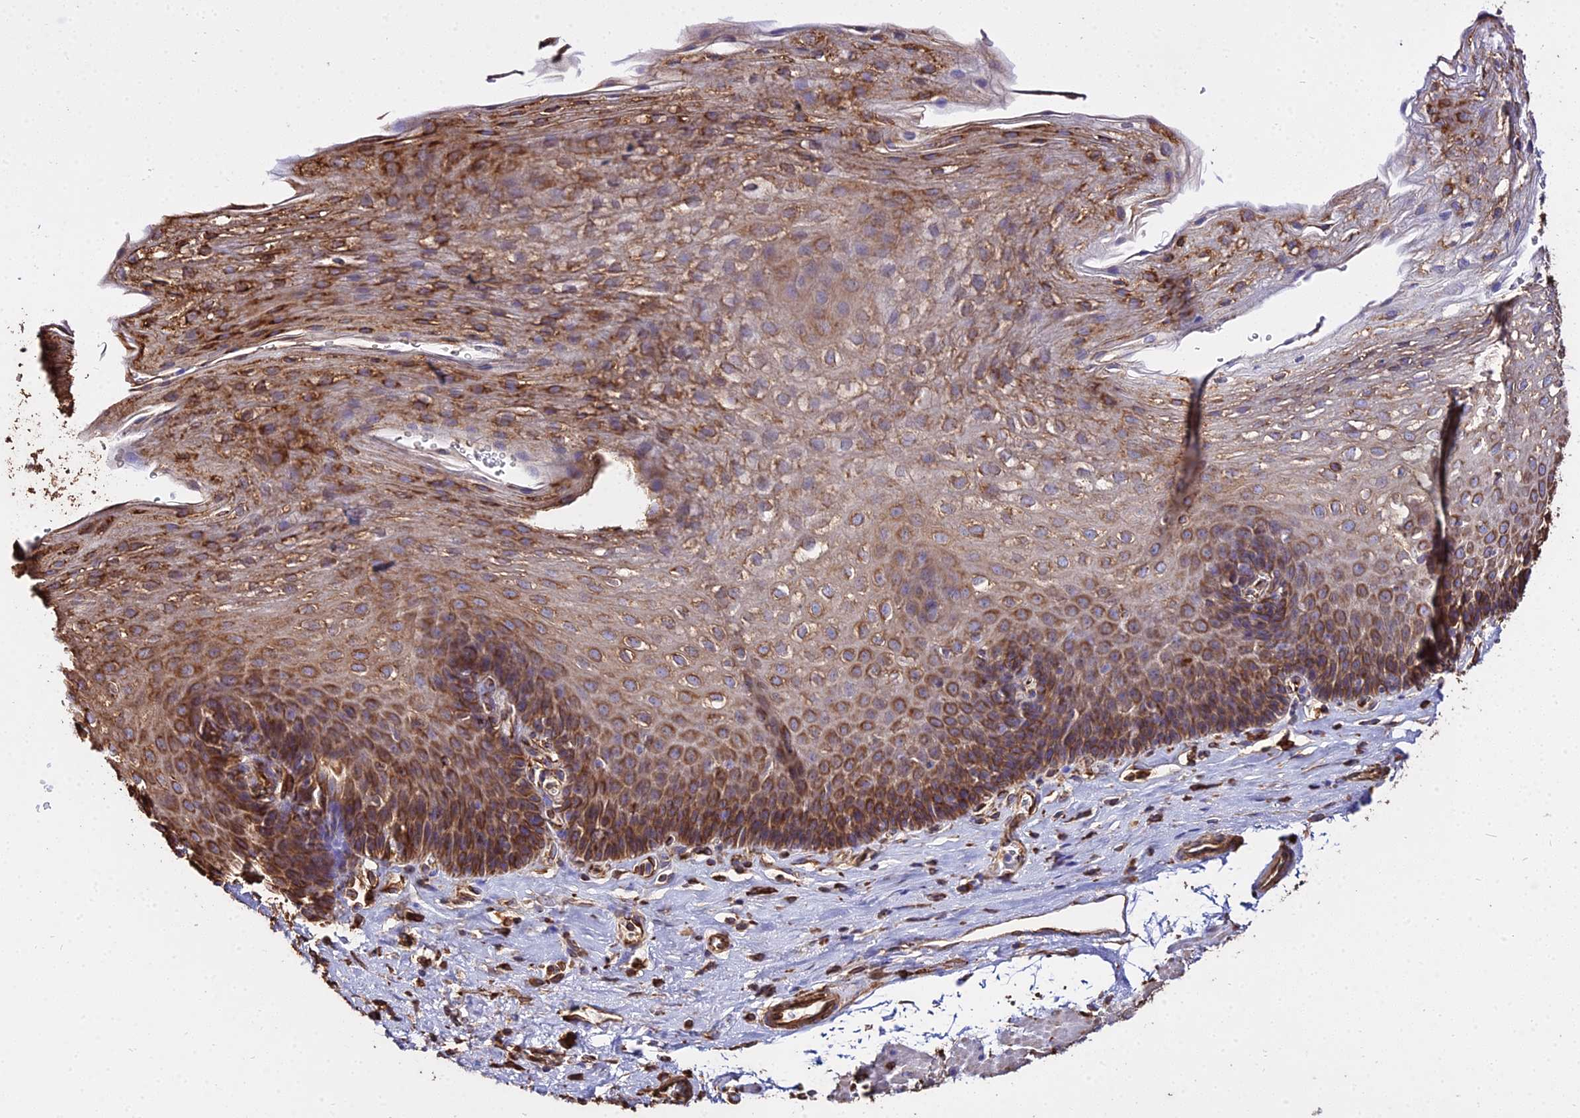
{"staining": {"intensity": "strong", "quantity": ">75%", "location": "cytoplasmic/membranous"}, "tissue": "esophagus", "cell_type": "Squamous epithelial cells", "image_type": "normal", "snomed": [{"axis": "morphology", "description": "Normal tissue, NOS"}, {"axis": "topography", "description": "Esophagus"}], "caption": "Protein analysis of unremarkable esophagus shows strong cytoplasmic/membranous staining in approximately >75% of squamous epithelial cells.", "gene": "TUBA1A", "patient": {"sex": "female", "age": 66}}